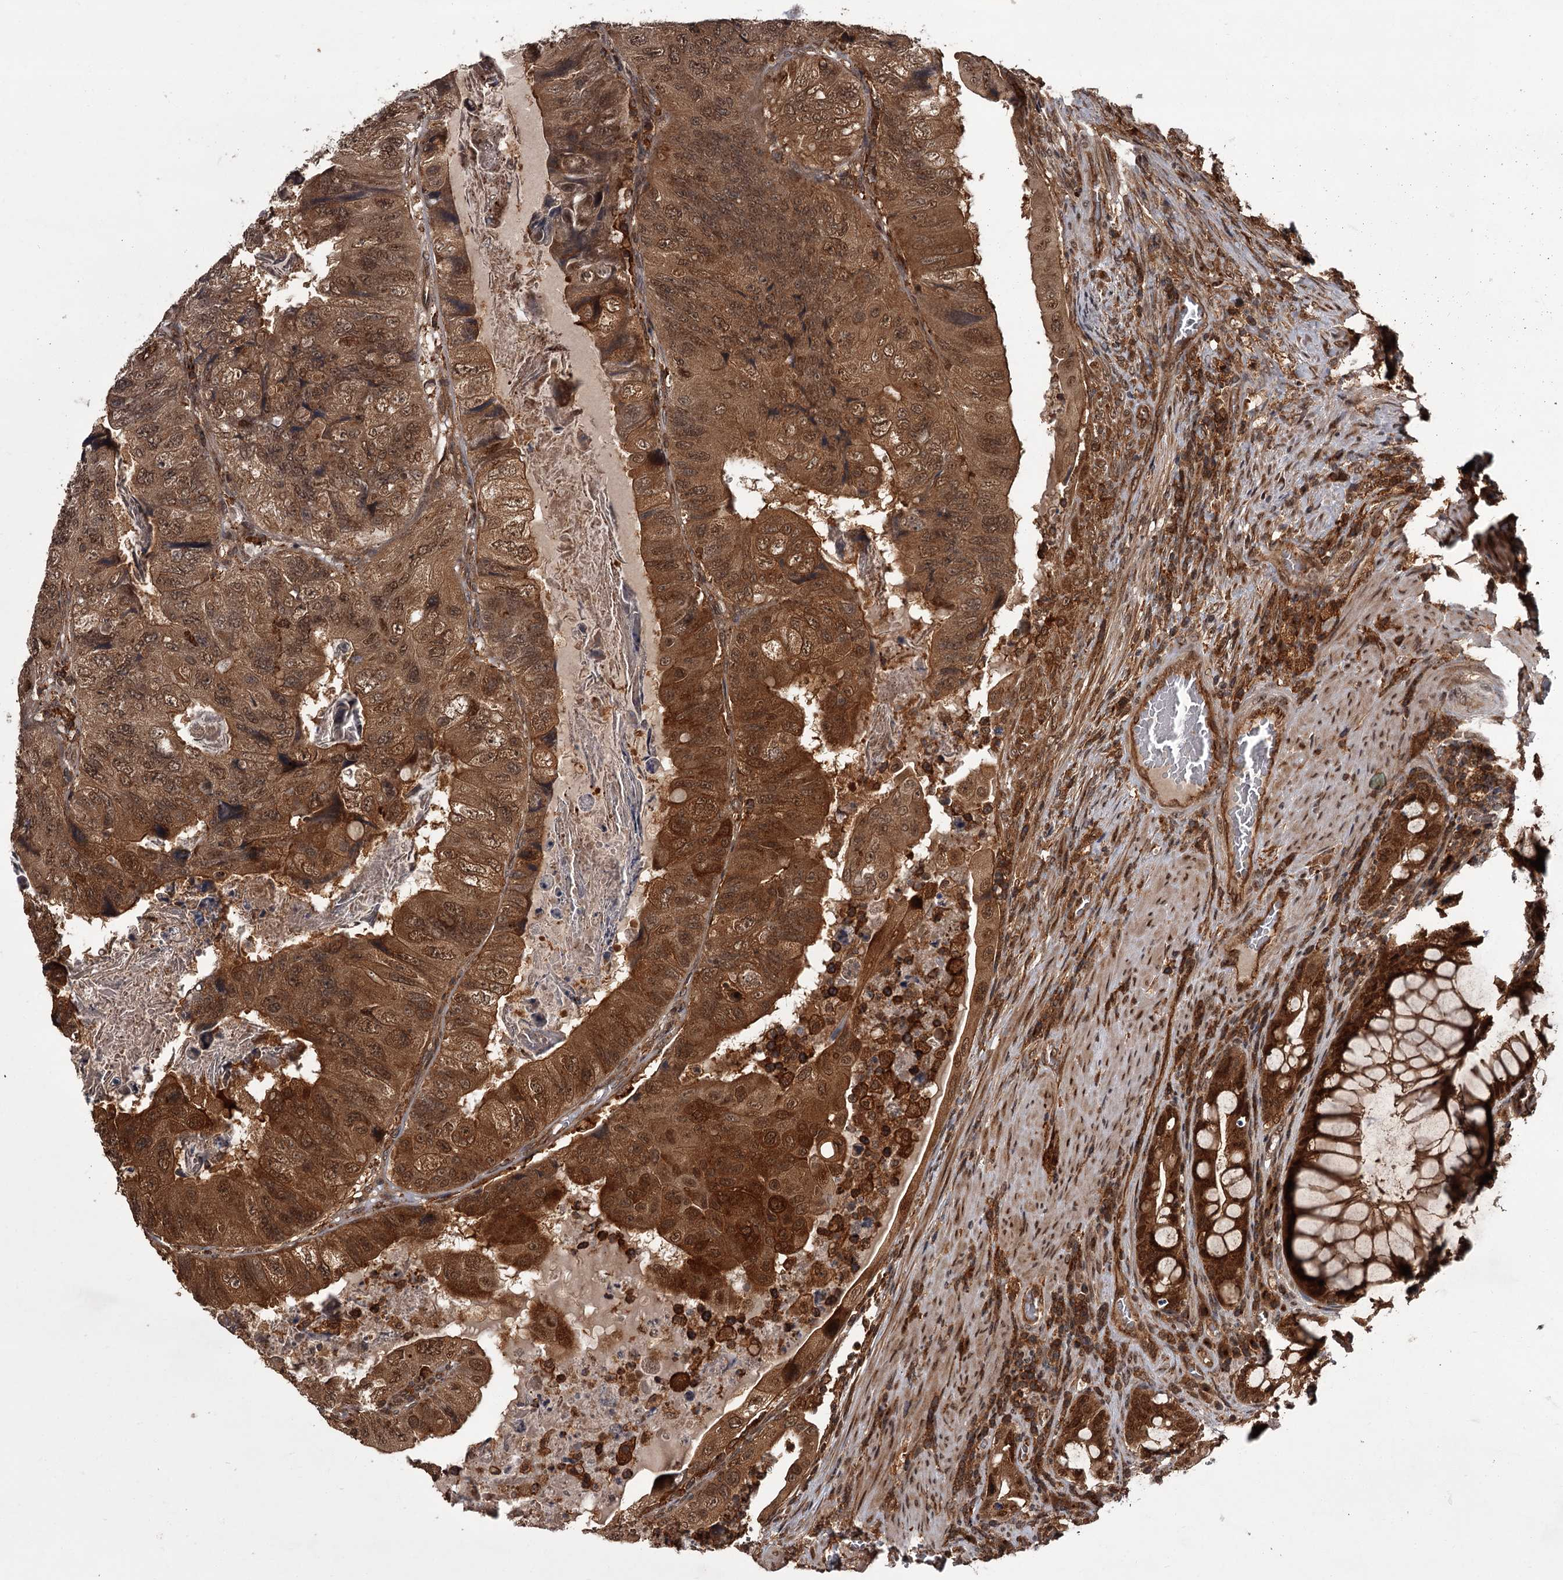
{"staining": {"intensity": "strong", "quantity": ">75%", "location": "cytoplasmic/membranous,nuclear"}, "tissue": "colorectal cancer", "cell_type": "Tumor cells", "image_type": "cancer", "snomed": [{"axis": "morphology", "description": "Adenocarcinoma, NOS"}, {"axis": "topography", "description": "Rectum"}], "caption": "Immunohistochemical staining of human adenocarcinoma (colorectal) shows strong cytoplasmic/membranous and nuclear protein expression in about >75% of tumor cells. (DAB IHC with brightfield microscopy, high magnification).", "gene": "TBC1D23", "patient": {"sex": "male", "age": 63}}